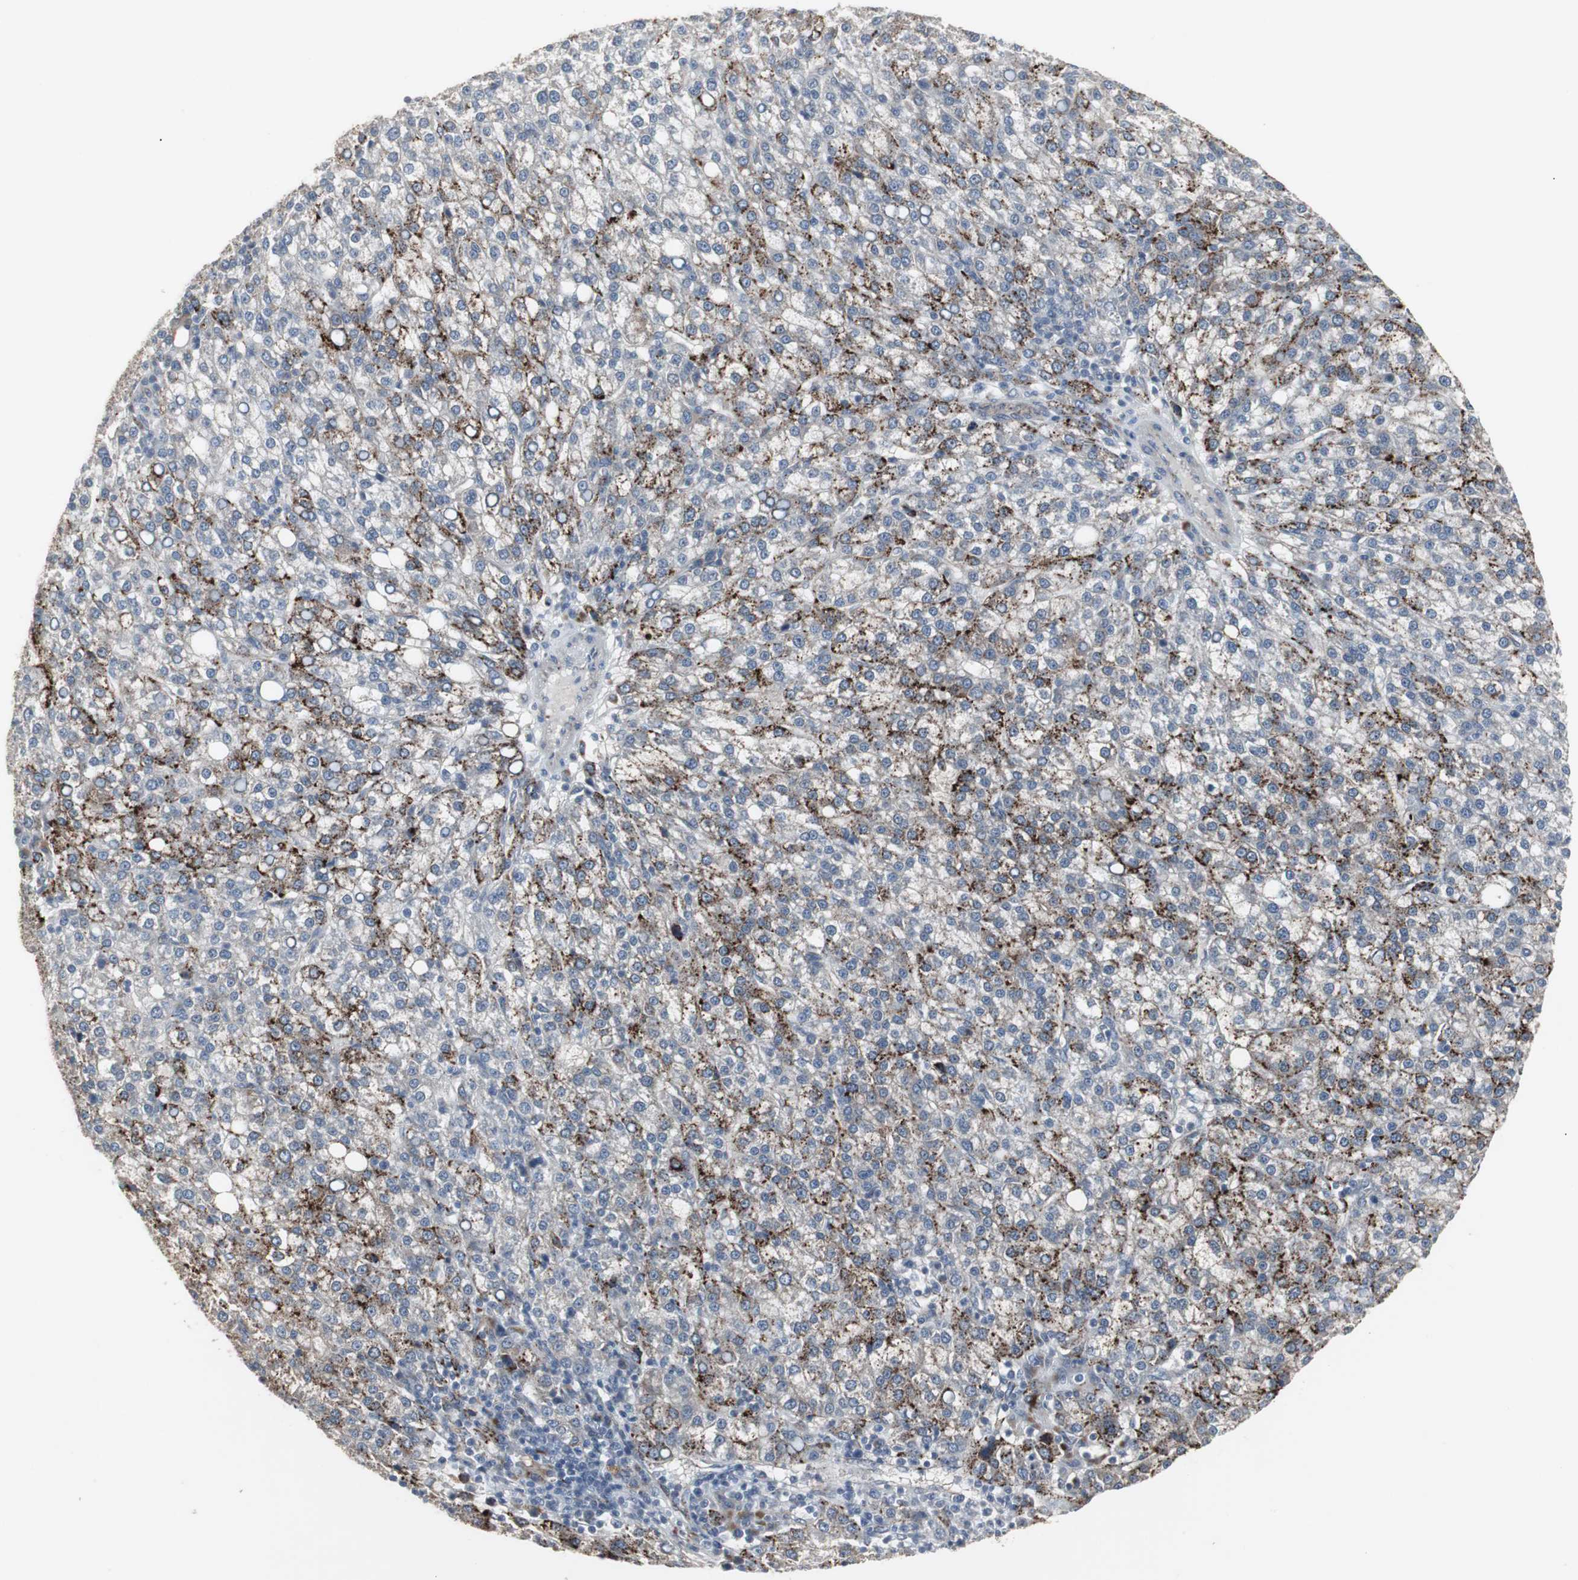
{"staining": {"intensity": "strong", "quantity": ">75%", "location": "cytoplasmic/membranous"}, "tissue": "liver cancer", "cell_type": "Tumor cells", "image_type": "cancer", "snomed": [{"axis": "morphology", "description": "Carcinoma, Hepatocellular, NOS"}, {"axis": "topography", "description": "Liver"}], "caption": "Human liver cancer stained for a protein (brown) displays strong cytoplasmic/membranous positive staining in approximately >75% of tumor cells.", "gene": "GBA1", "patient": {"sex": "female", "age": 58}}